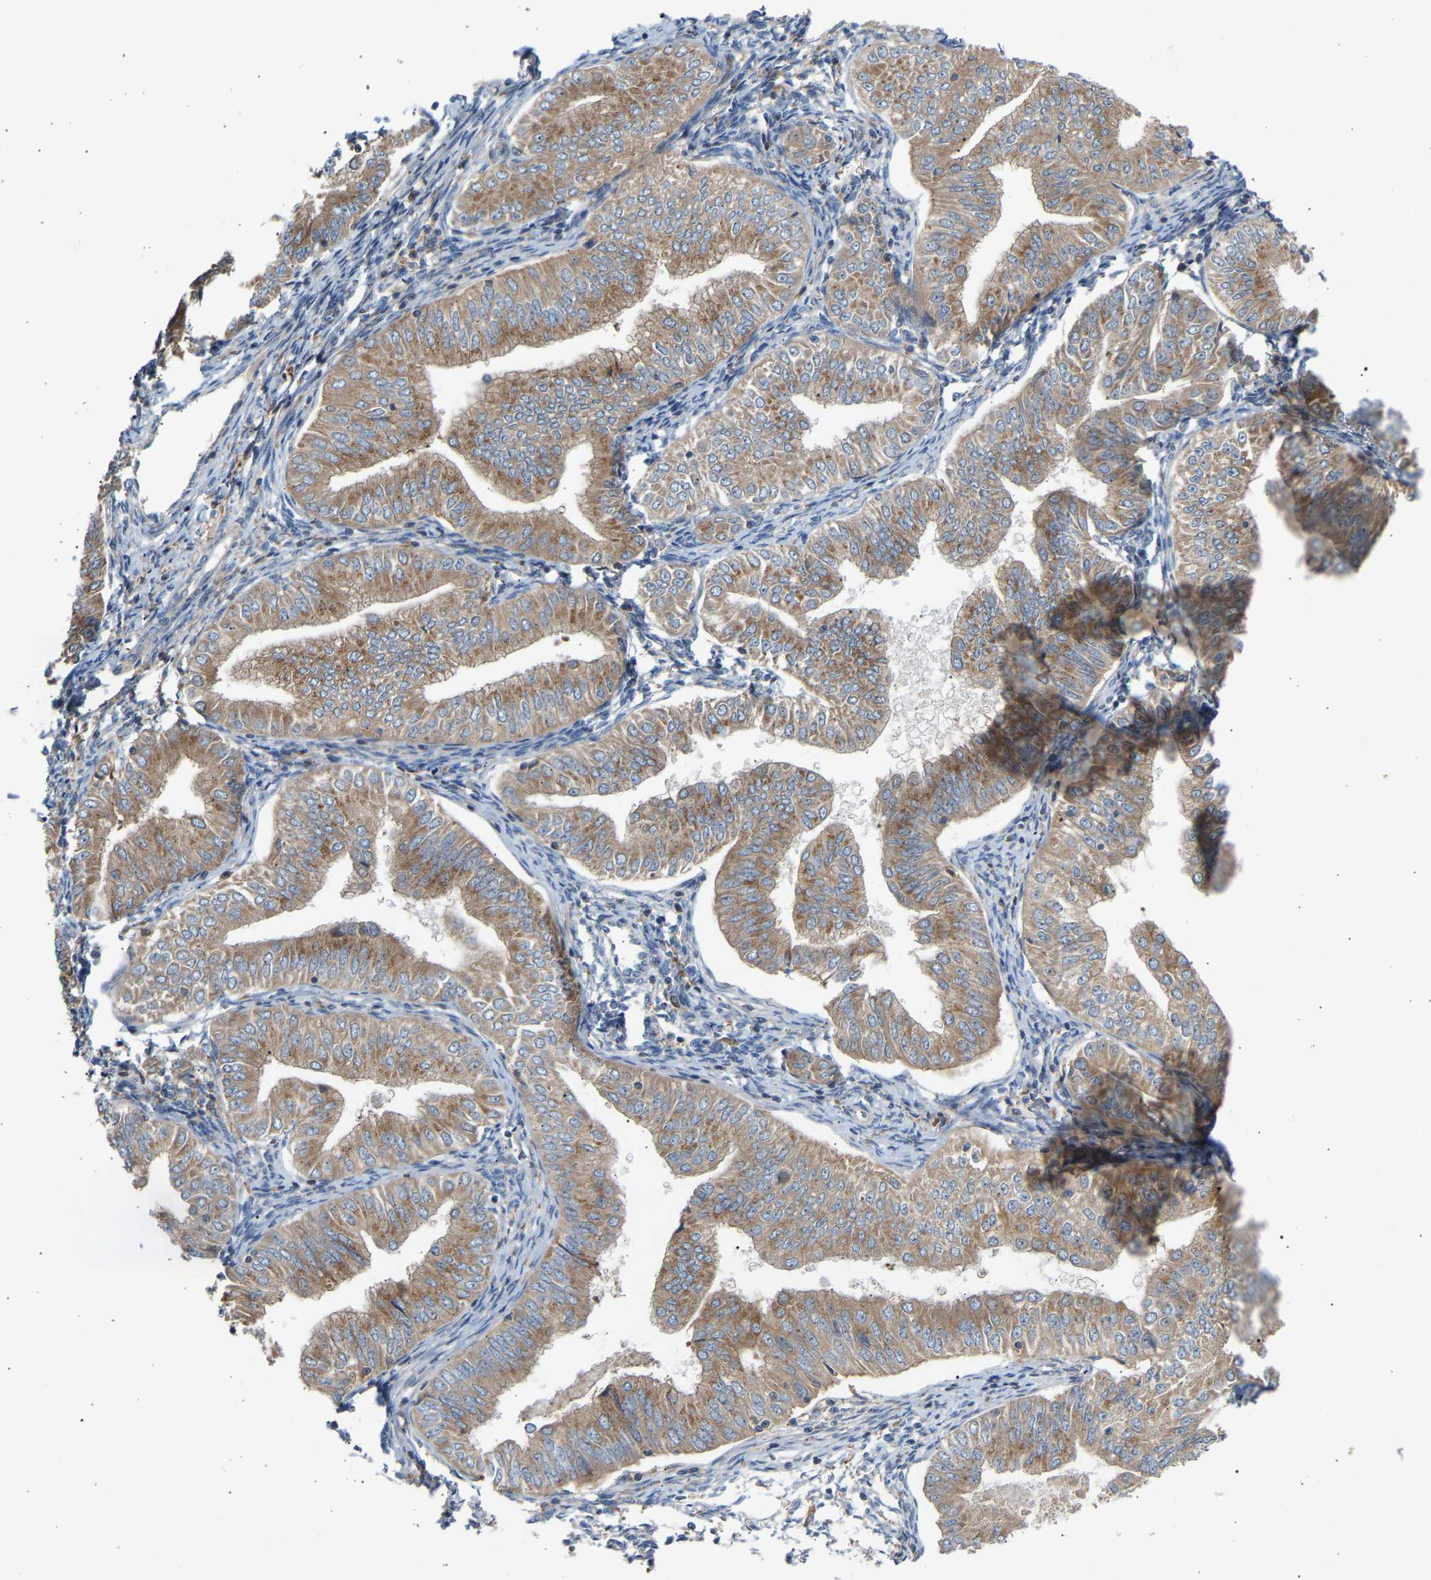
{"staining": {"intensity": "moderate", "quantity": ">75%", "location": "cytoplasmic/membranous"}, "tissue": "endometrial cancer", "cell_type": "Tumor cells", "image_type": "cancer", "snomed": [{"axis": "morphology", "description": "Normal tissue, NOS"}, {"axis": "morphology", "description": "Adenocarcinoma, NOS"}, {"axis": "topography", "description": "Endometrium"}], "caption": "Protein expression analysis of endometrial adenocarcinoma demonstrates moderate cytoplasmic/membranous expression in approximately >75% of tumor cells.", "gene": "GCN1", "patient": {"sex": "female", "age": 53}}